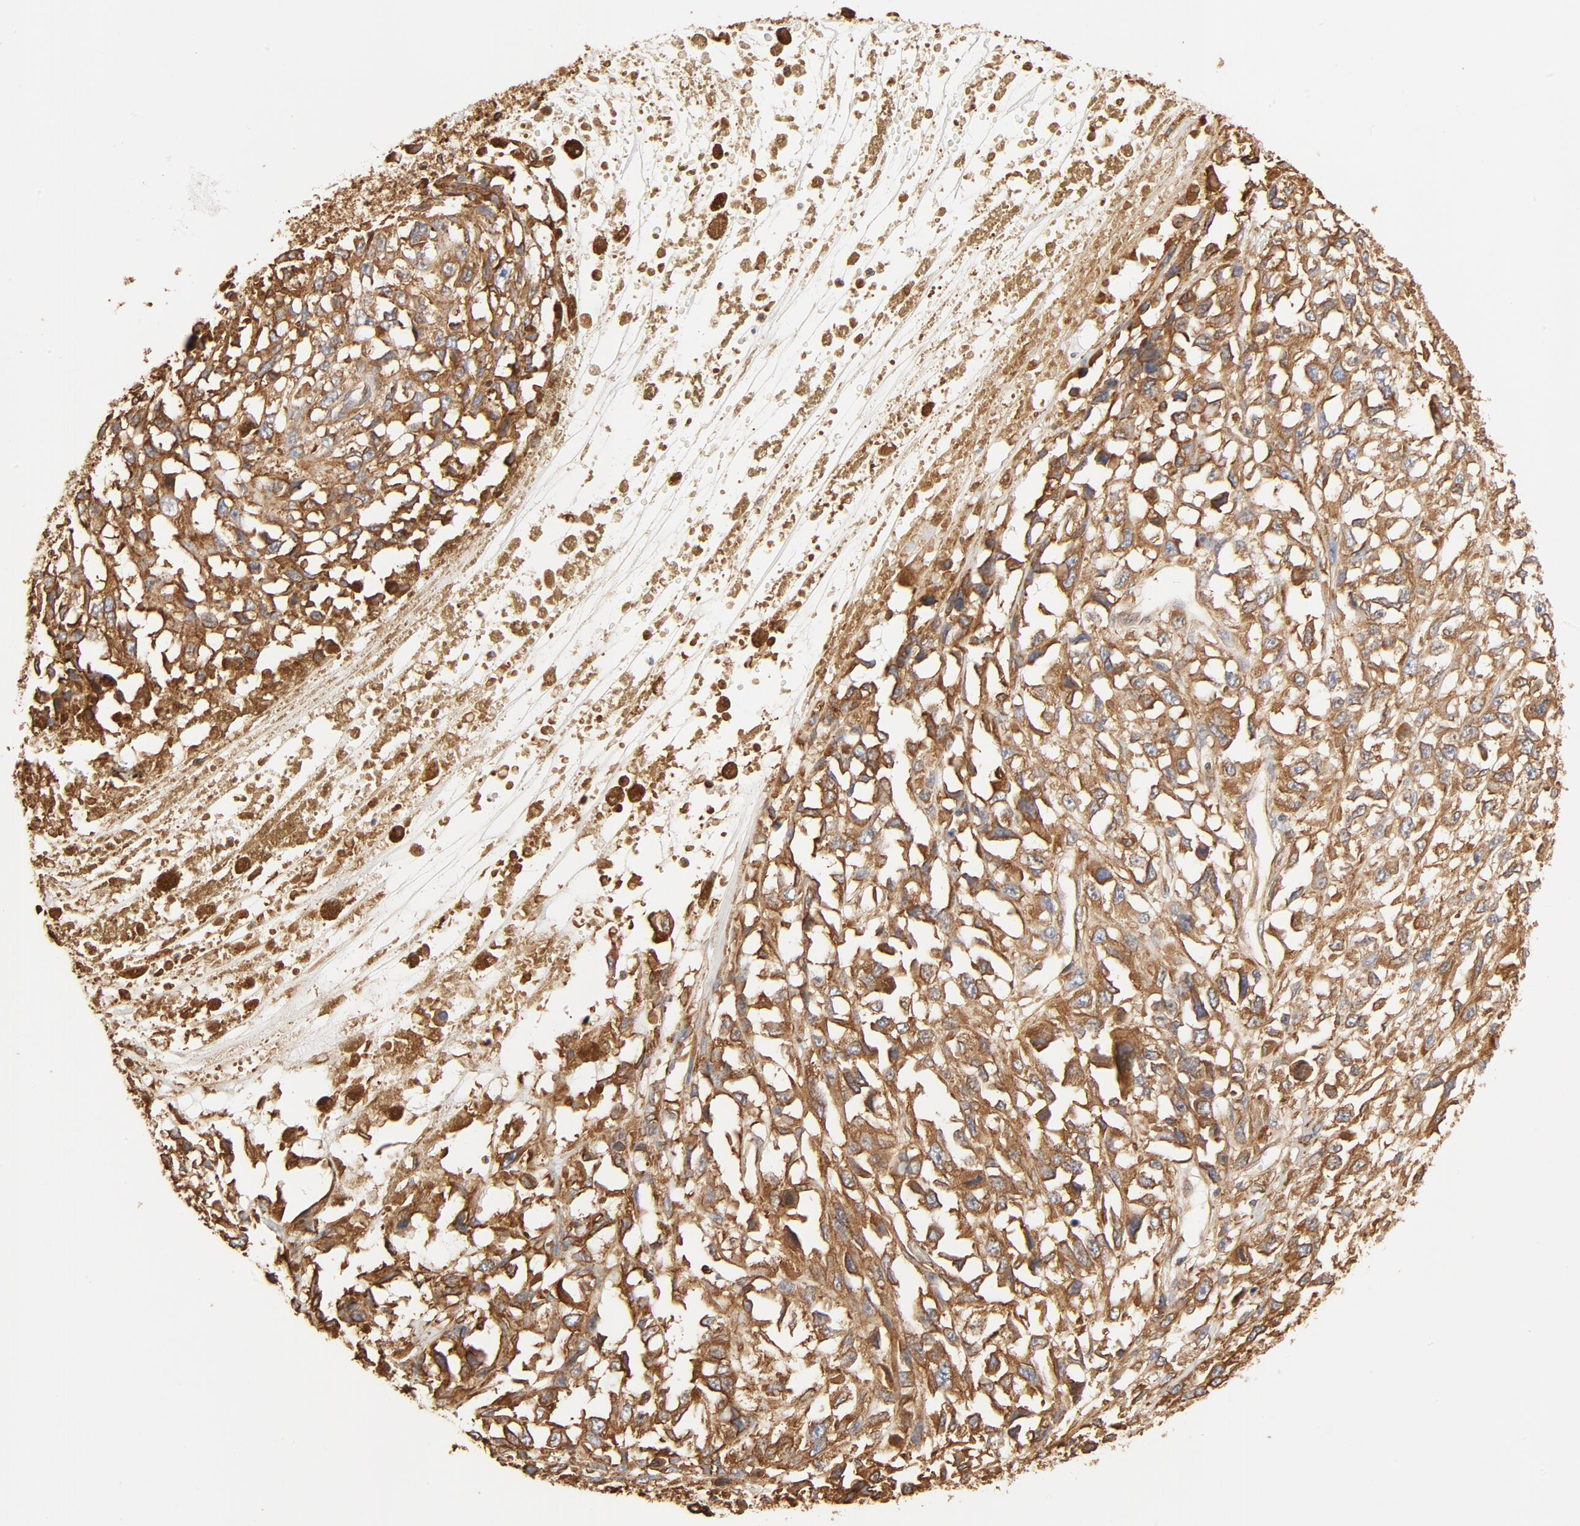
{"staining": {"intensity": "moderate", "quantity": ">75%", "location": "cytoplasmic/membranous"}, "tissue": "melanoma", "cell_type": "Tumor cells", "image_type": "cancer", "snomed": [{"axis": "morphology", "description": "Malignant melanoma, Metastatic site"}, {"axis": "topography", "description": "Lymph node"}], "caption": "Brown immunohistochemical staining in human melanoma displays moderate cytoplasmic/membranous expression in approximately >75% of tumor cells. The protein of interest is stained brown, and the nuclei are stained in blue (DAB (3,3'-diaminobenzidine) IHC with brightfield microscopy, high magnification).", "gene": "BCAP31", "patient": {"sex": "male", "age": 59}}